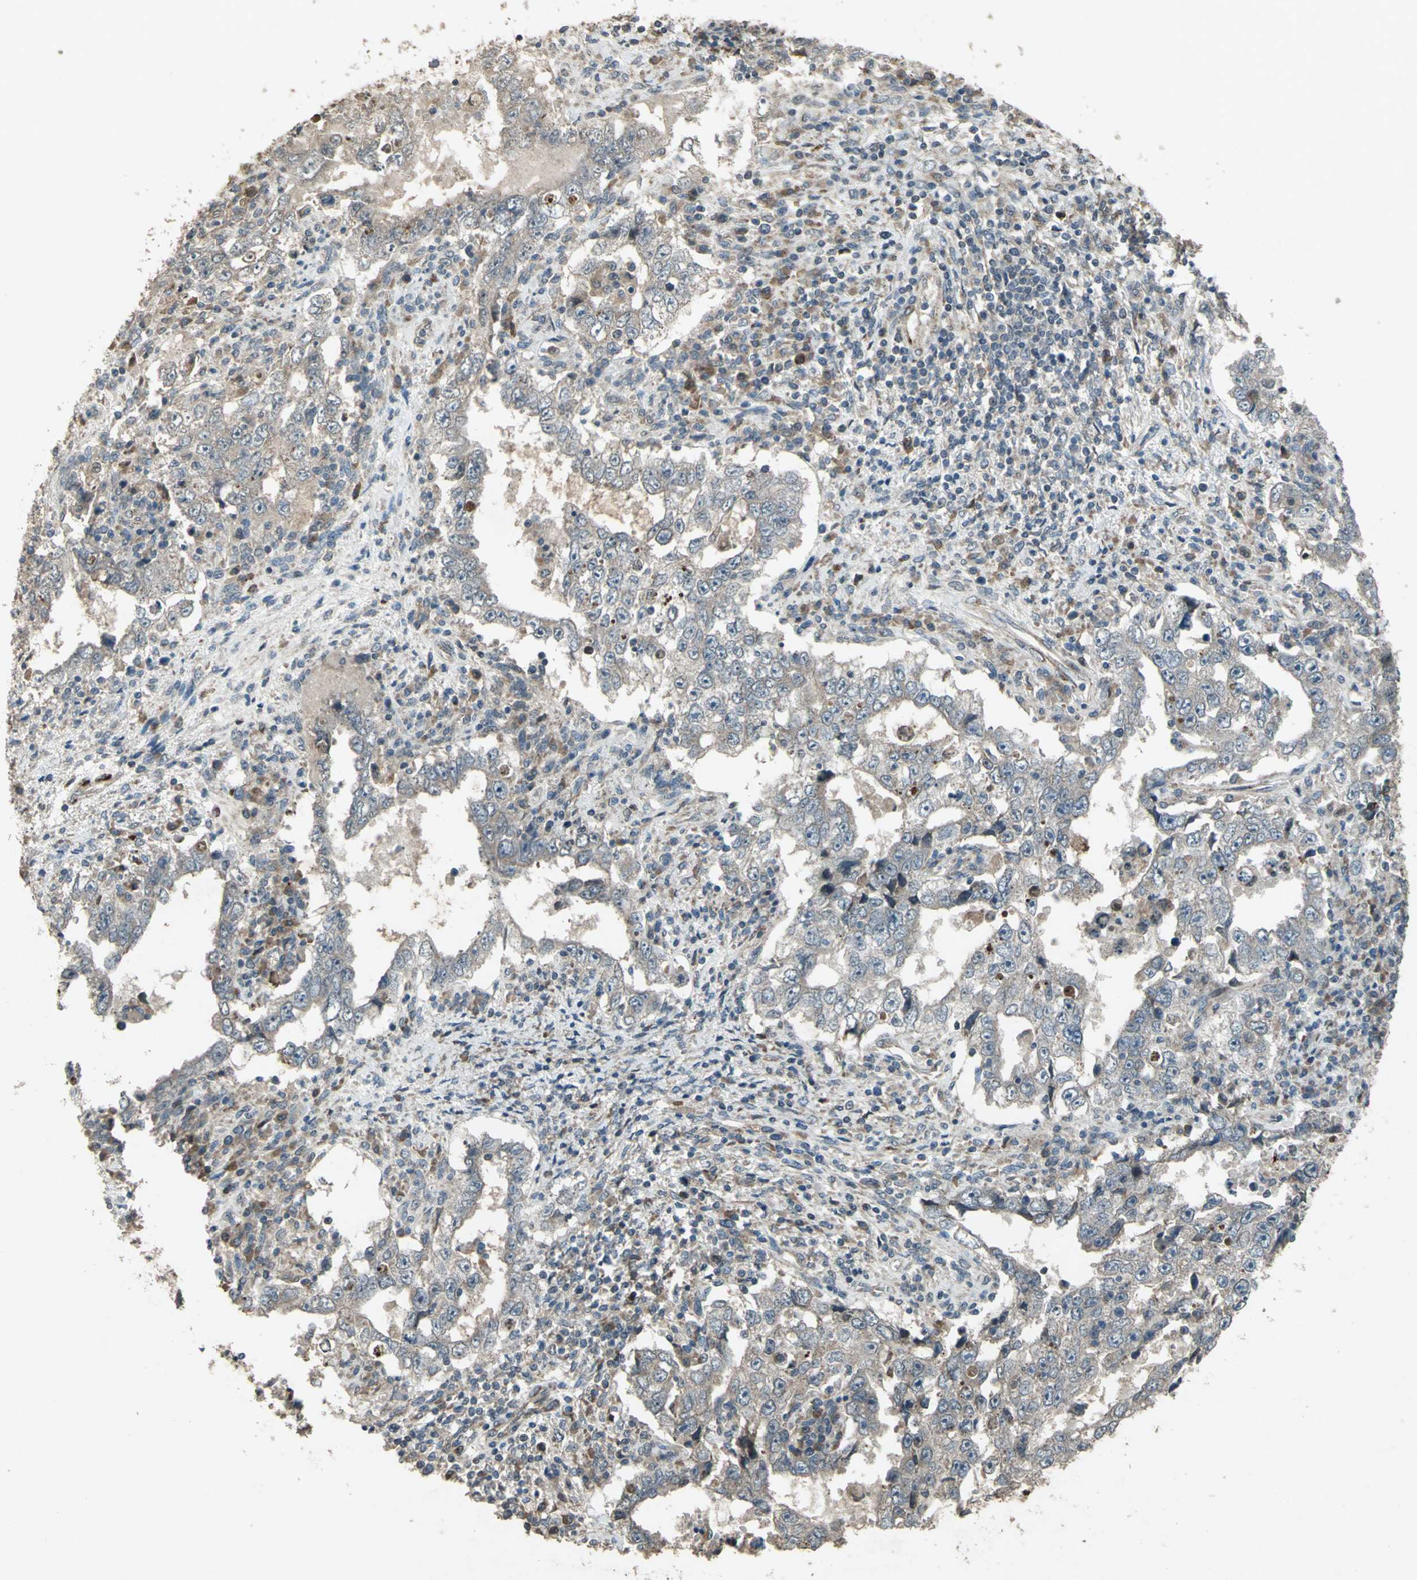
{"staining": {"intensity": "weak", "quantity": ">75%", "location": "cytoplasmic/membranous"}, "tissue": "testis cancer", "cell_type": "Tumor cells", "image_type": "cancer", "snomed": [{"axis": "morphology", "description": "Carcinoma, Embryonal, NOS"}, {"axis": "topography", "description": "Testis"}], "caption": "An immunohistochemistry (IHC) histopathology image of neoplastic tissue is shown. Protein staining in brown labels weak cytoplasmic/membranous positivity in testis cancer within tumor cells. Nuclei are stained in blue.", "gene": "SEPTIN4", "patient": {"sex": "male", "age": 26}}